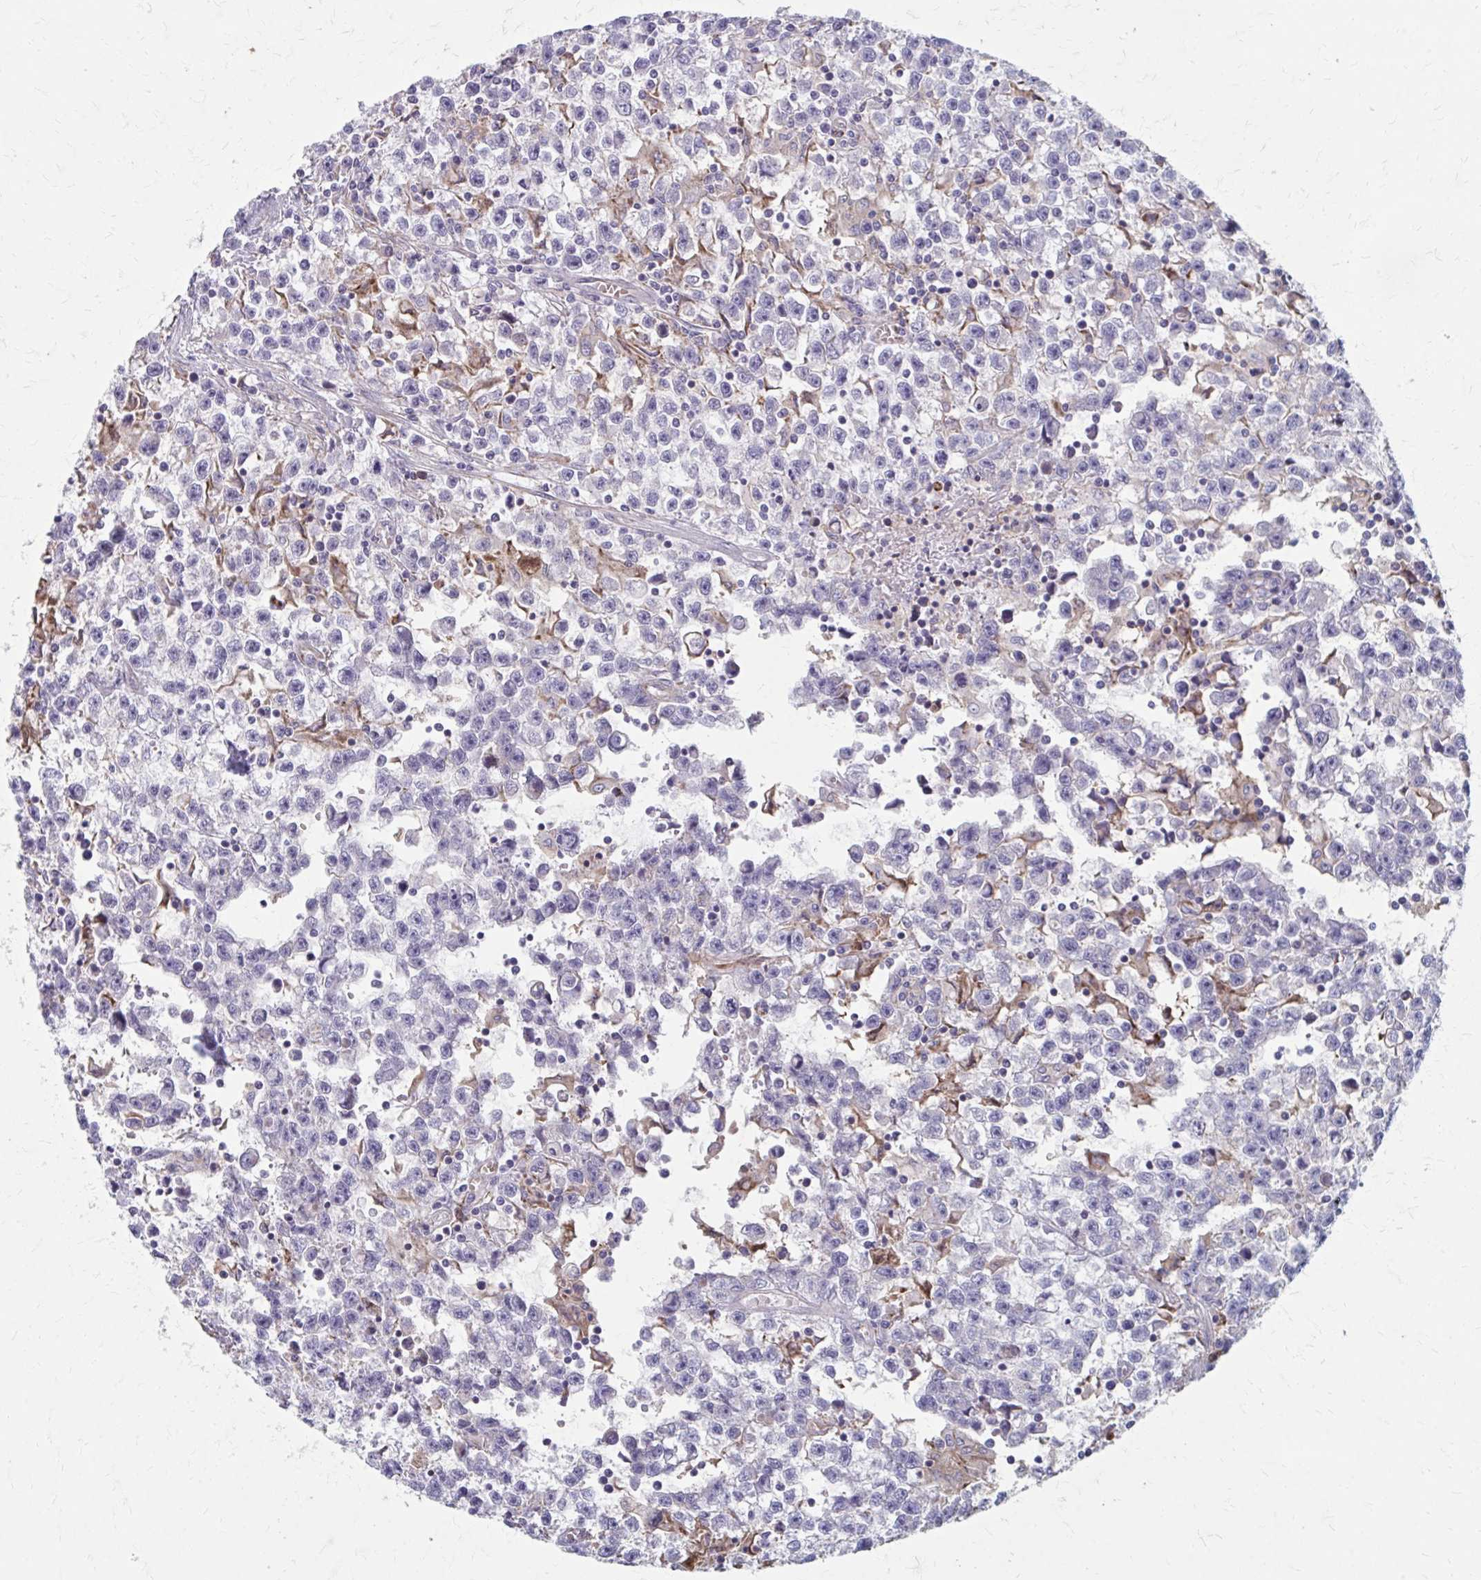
{"staining": {"intensity": "negative", "quantity": "none", "location": "none"}, "tissue": "testis cancer", "cell_type": "Tumor cells", "image_type": "cancer", "snomed": [{"axis": "morphology", "description": "Seminoma, NOS"}, {"axis": "topography", "description": "Testis"}], "caption": "Immunohistochemical staining of testis cancer displays no significant positivity in tumor cells. (DAB (3,3'-diaminobenzidine) IHC visualized using brightfield microscopy, high magnification).", "gene": "MMP14", "patient": {"sex": "male", "age": 31}}